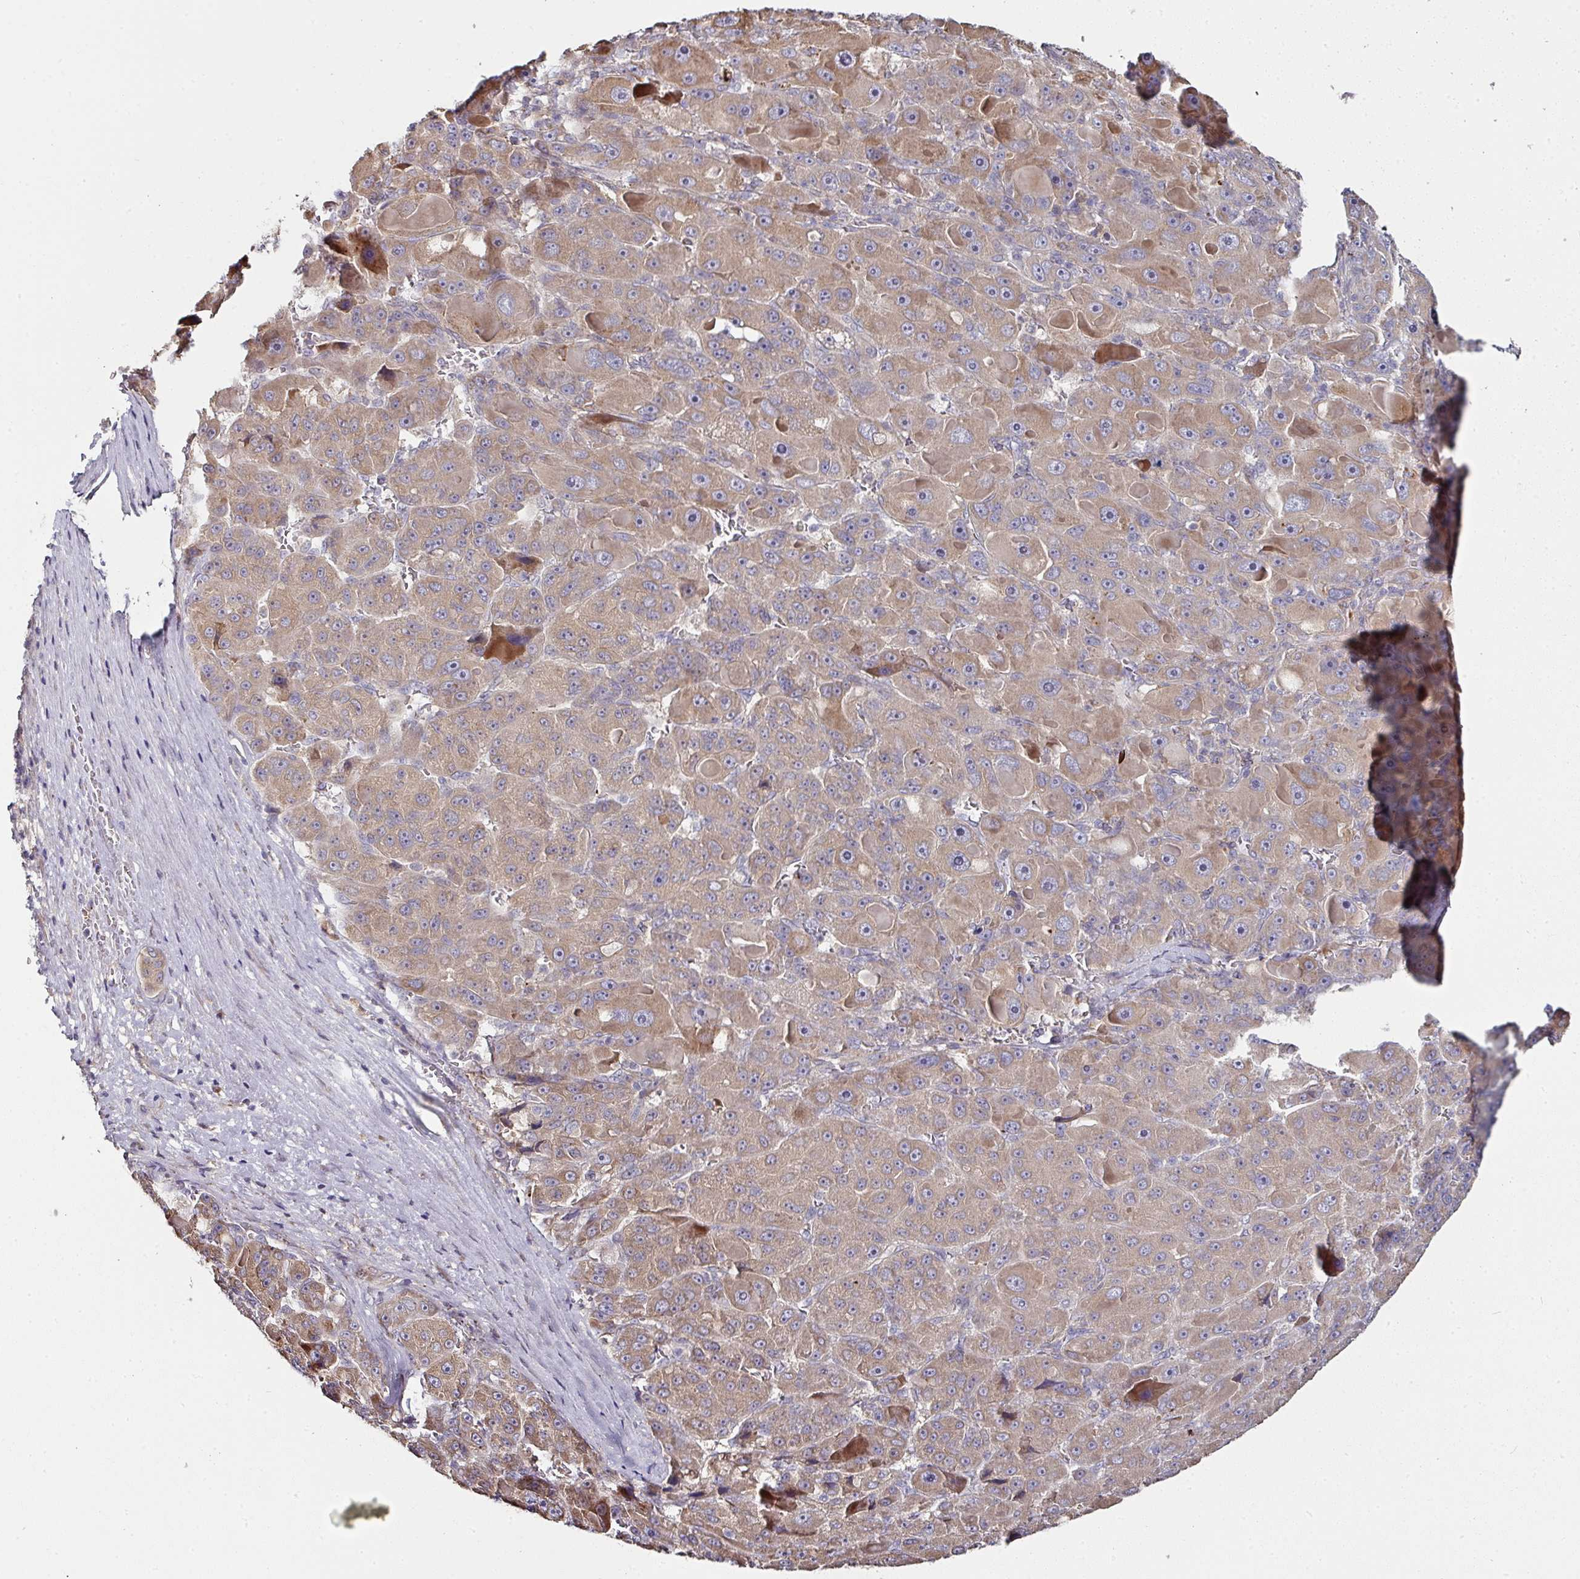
{"staining": {"intensity": "moderate", "quantity": ">75%", "location": "cytoplasmic/membranous"}, "tissue": "liver cancer", "cell_type": "Tumor cells", "image_type": "cancer", "snomed": [{"axis": "morphology", "description": "Carcinoma, Hepatocellular, NOS"}, {"axis": "topography", "description": "Liver"}], "caption": "The image exhibits immunohistochemical staining of hepatocellular carcinoma (liver). There is moderate cytoplasmic/membranous expression is present in about >75% of tumor cells. Immunohistochemistry stains the protein of interest in brown and the nuclei are stained blue.", "gene": "CTDSP2", "patient": {"sex": "male", "age": 76}}